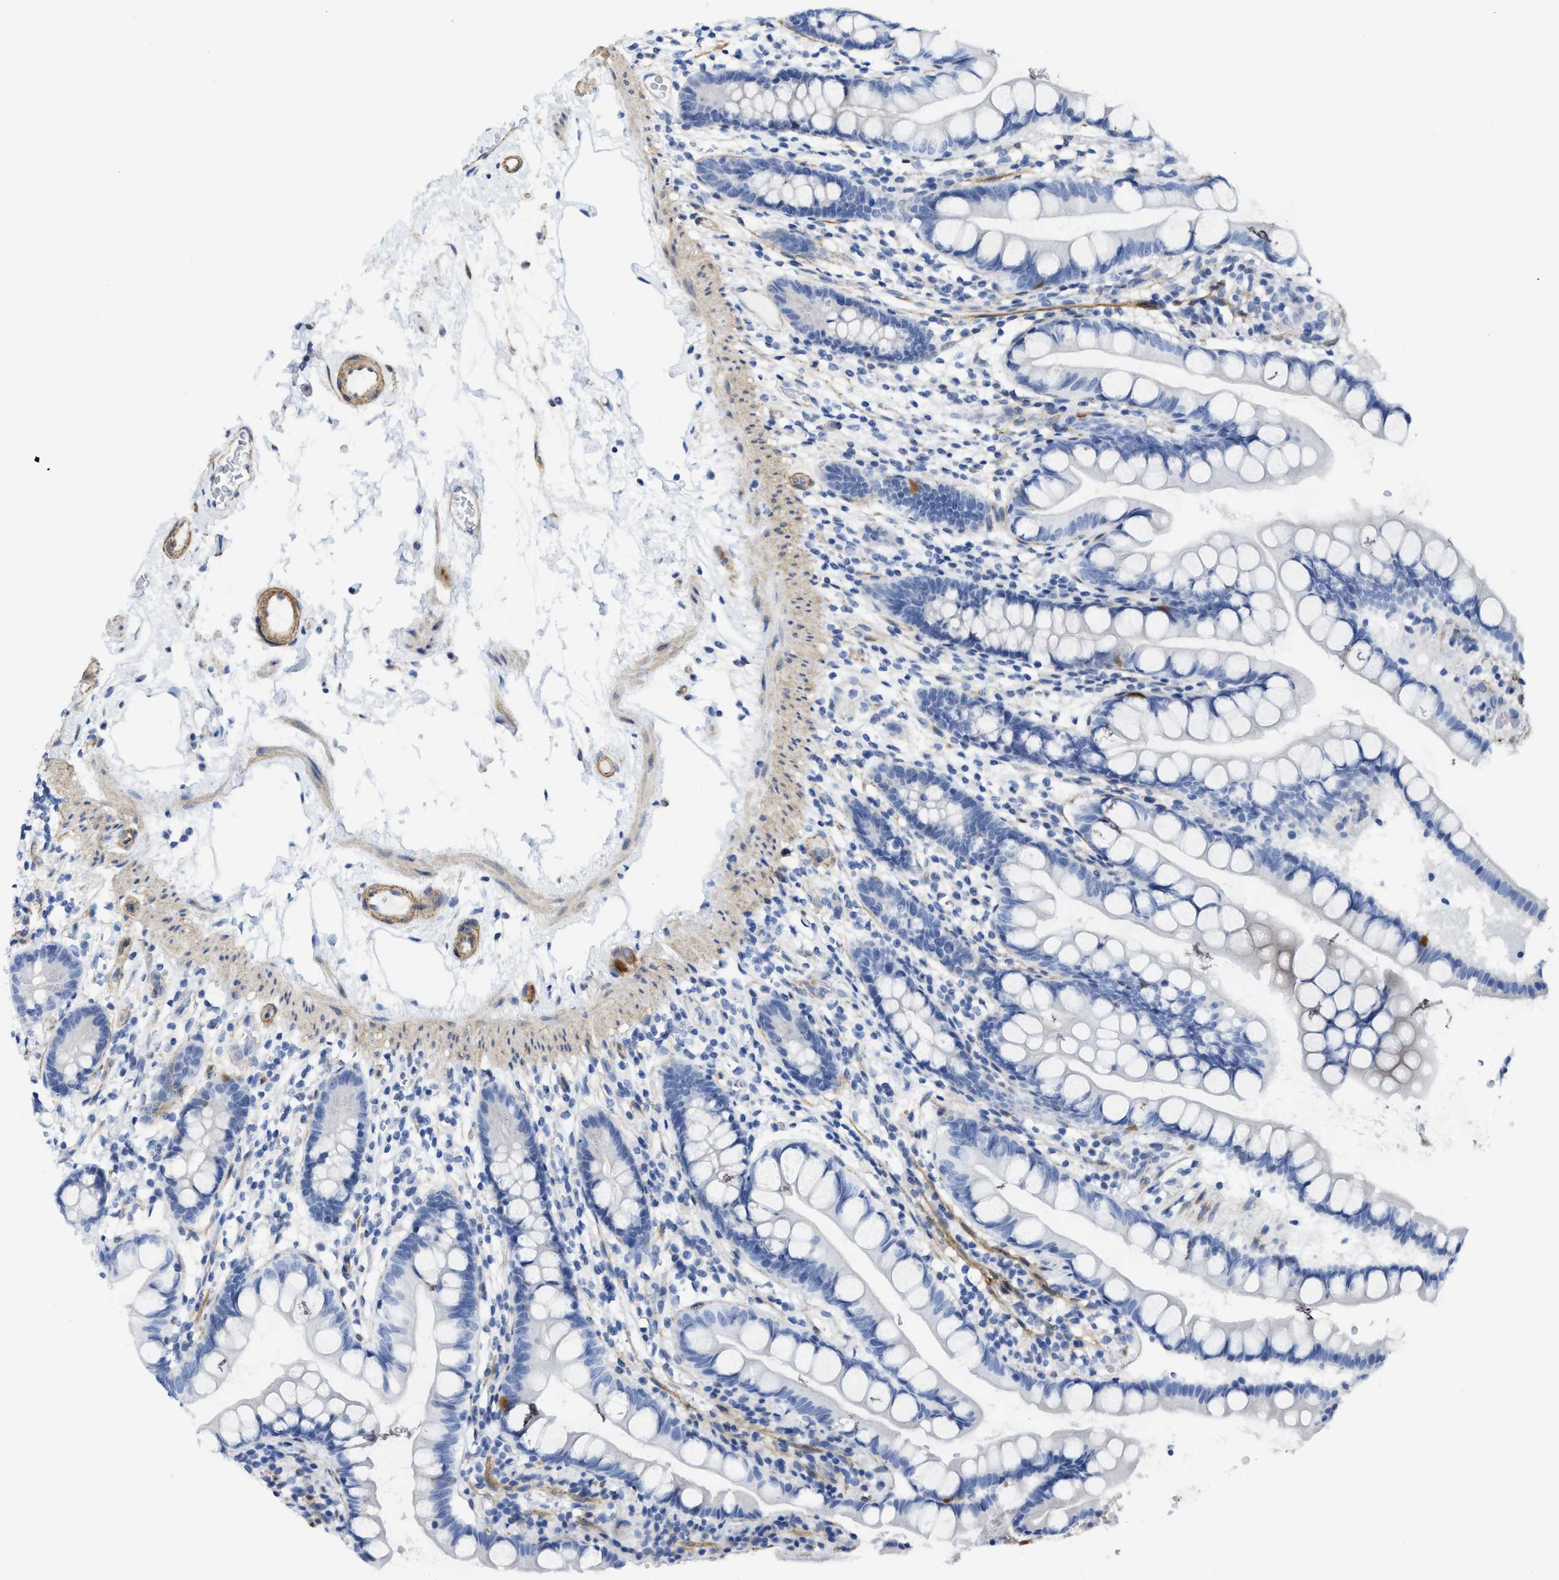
{"staining": {"intensity": "negative", "quantity": "none", "location": "none"}, "tissue": "small intestine", "cell_type": "Glandular cells", "image_type": "normal", "snomed": [{"axis": "morphology", "description": "Normal tissue, NOS"}, {"axis": "topography", "description": "Small intestine"}], "caption": "Protein analysis of normal small intestine displays no significant expression in glandular cells.", "gene": "TUB", "patient": {"sex": "female", "age": 84}}